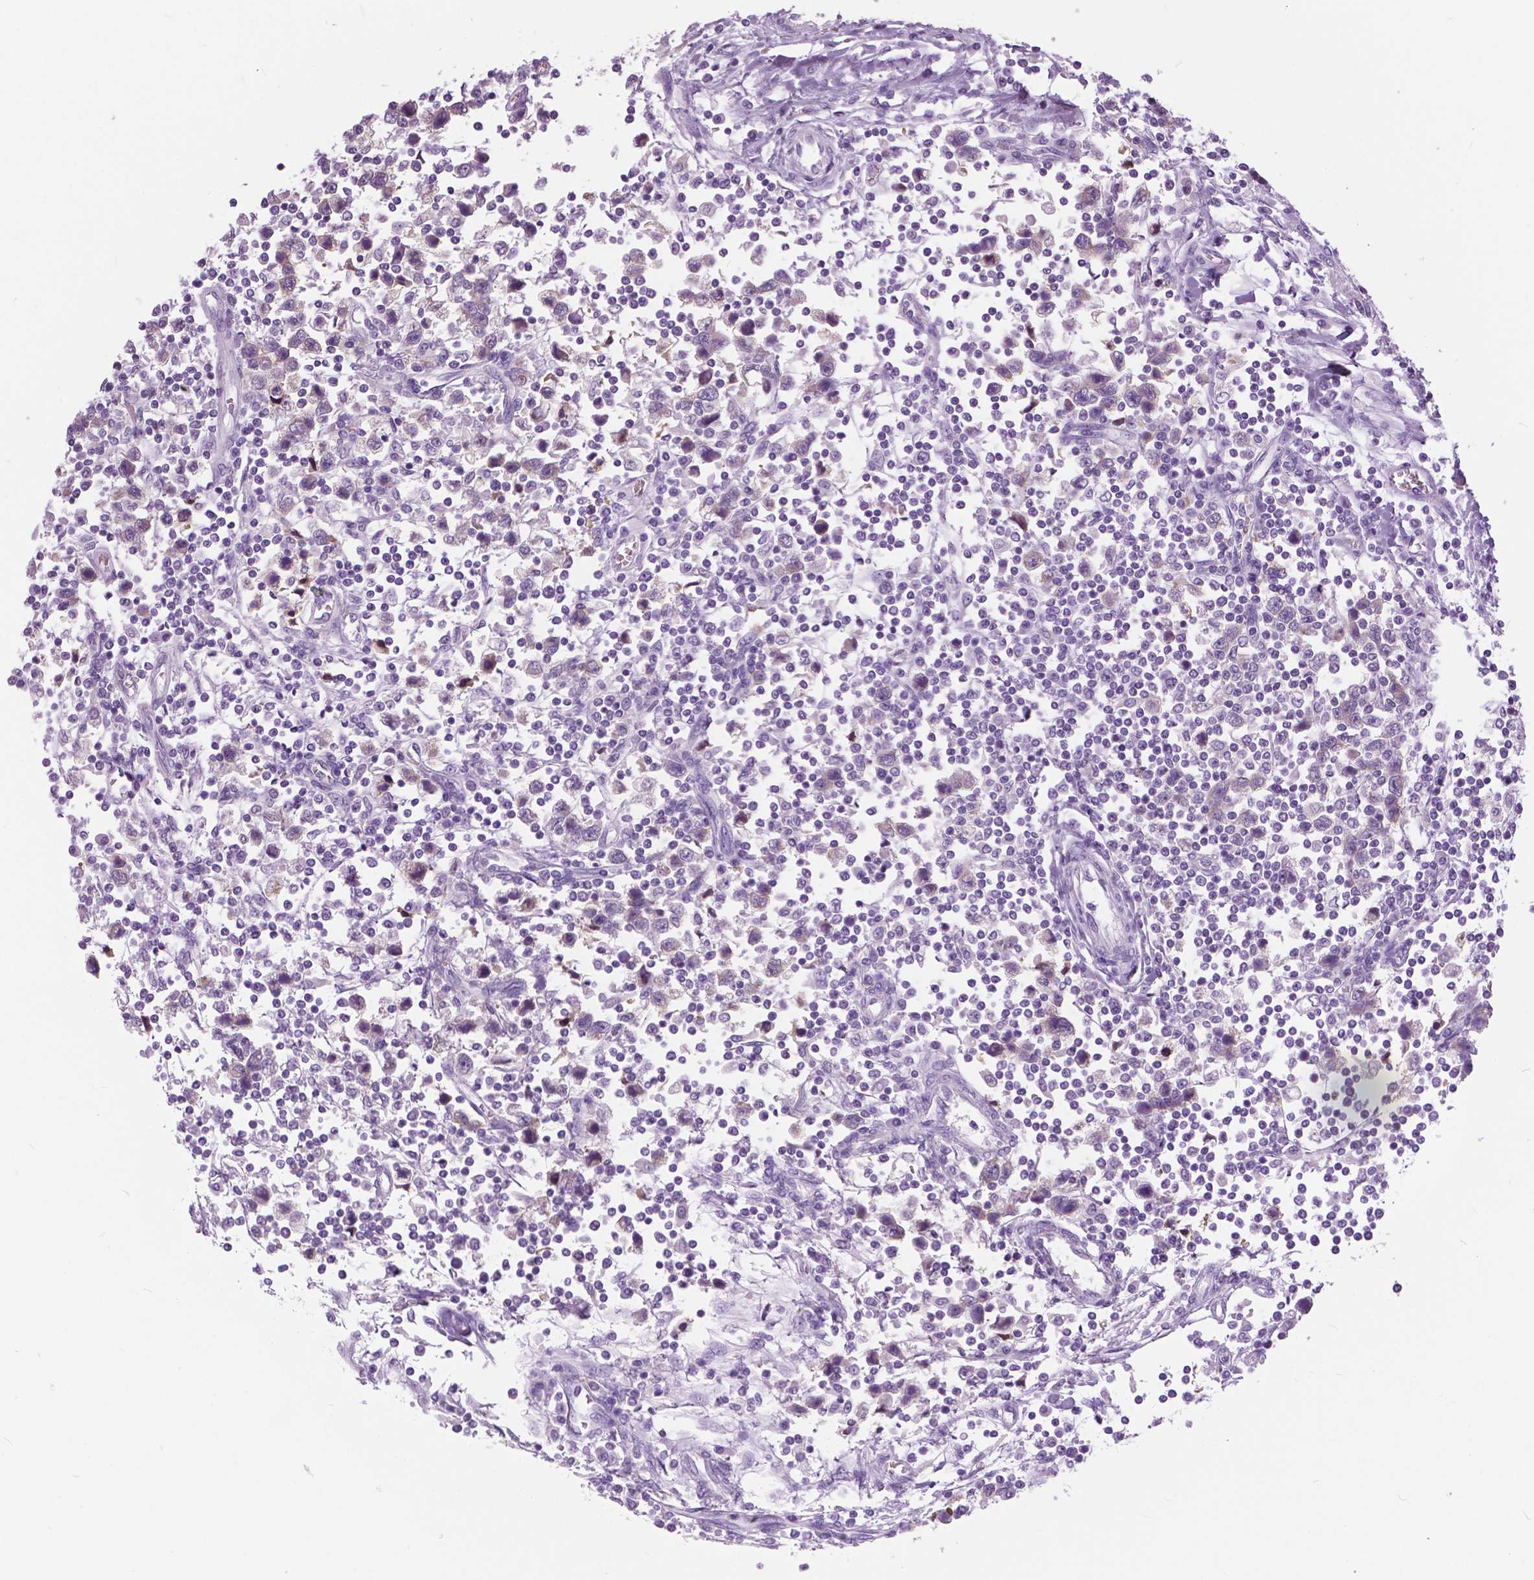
{"staining": {"intensity": "negative", "quantity": "none", "location": "none"}, "tissue": "testis cancer", "cell_type": "Tumor cells", "image_type": "cancer", "snomed": [{"axis": "morphology", "description": "Seminoma, NOS"}, {"axis": "topography", "description": "Testis"}], "caption": "This is a image of IHC staining of testis cancer (seminoma), which shows no positivity in tumor cells.", "gene": "TP53TG5", "patient": {"sex": "male", "age": 34}}